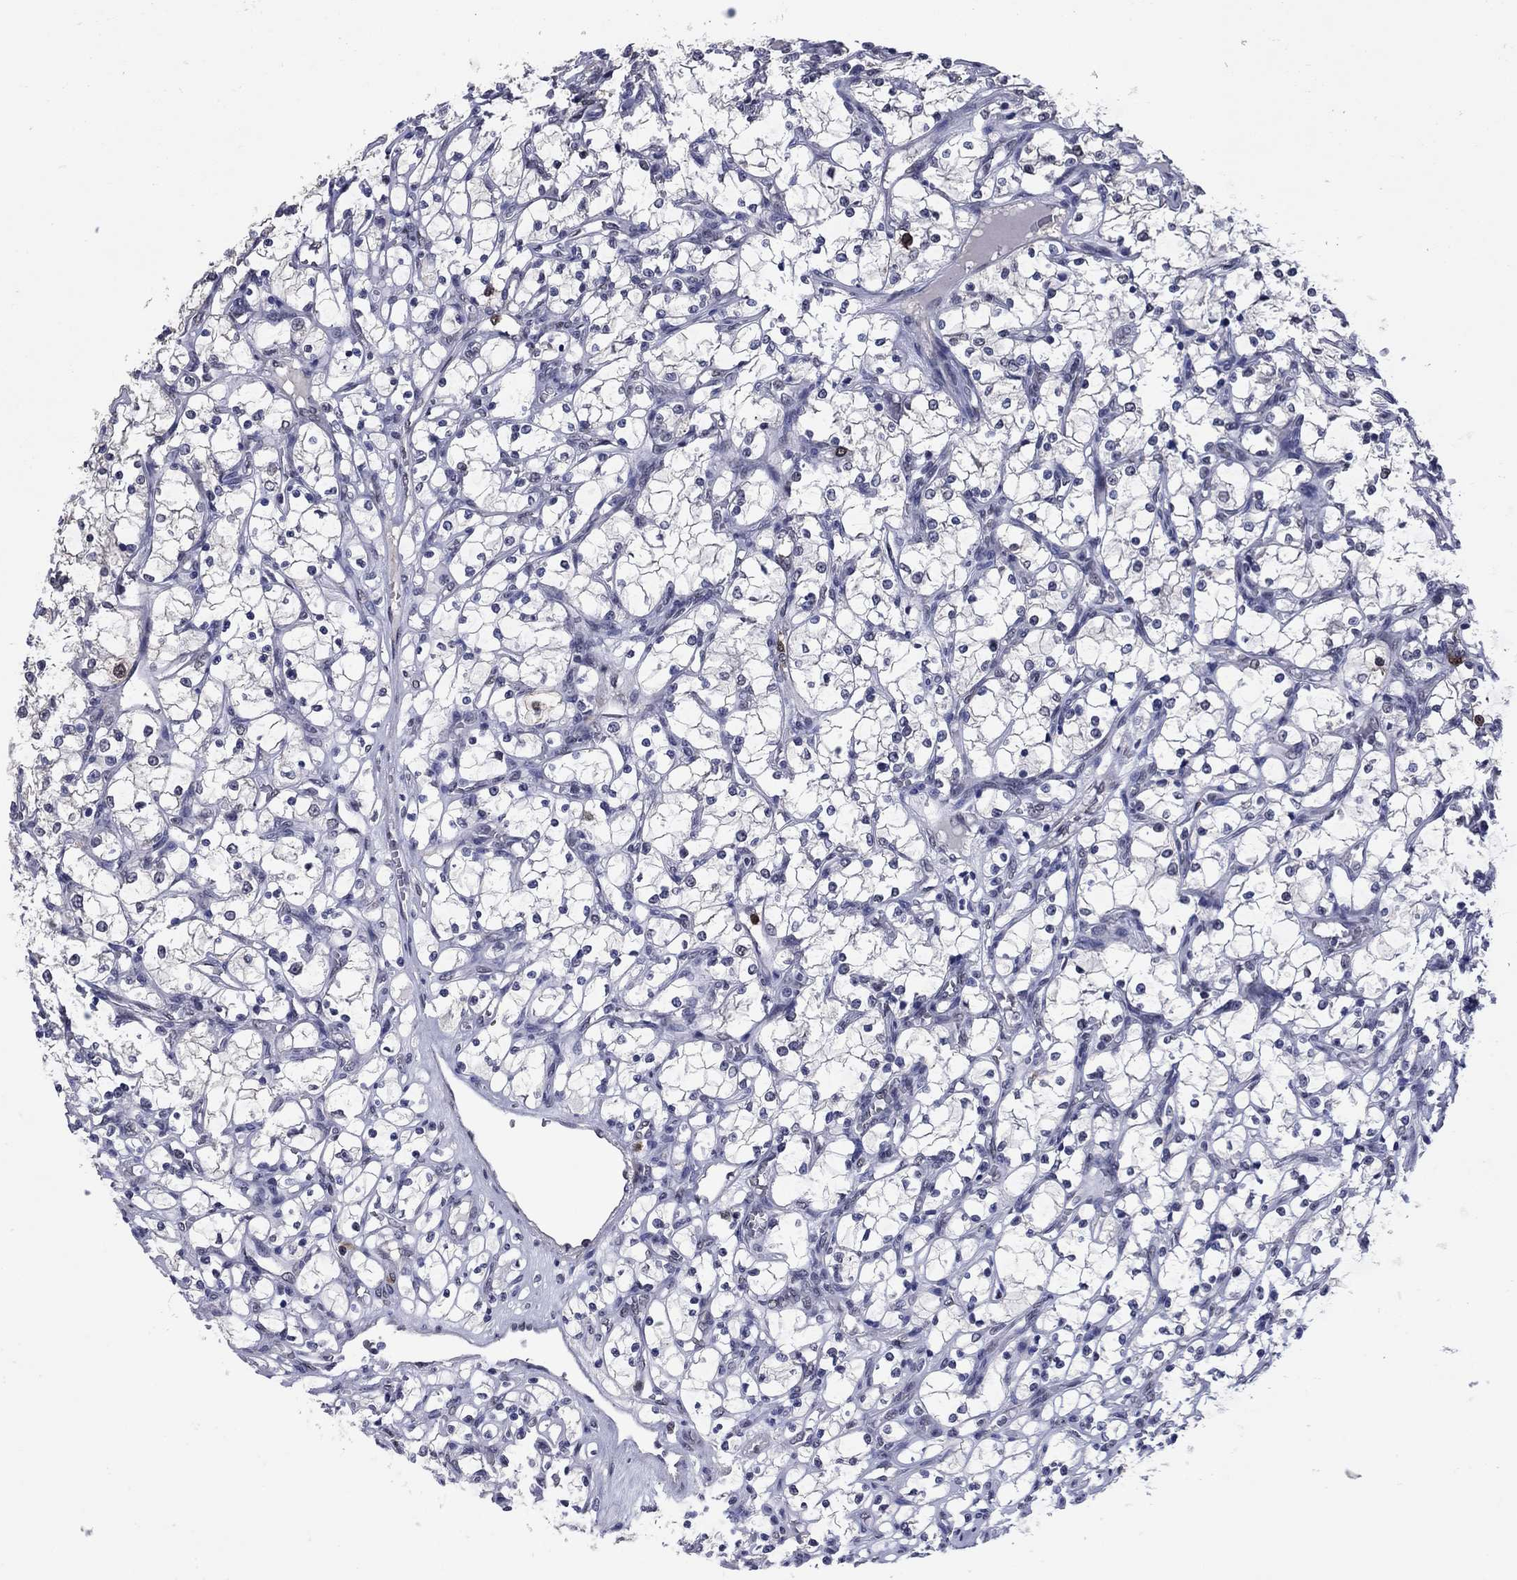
{"staining": {"intensity": "negative", "quantity": "none", "location": "none"}, "tissue": "renal cancer", "cell_type": "Tumor cells", "image_type": "cancer", "snomed": [{"axis": "morphology", "description": "Adenocarcinoma, NOS"}, {"axis": "topography", "description": "Kidney"}], "caption": "There is no significant expression in tumor cells of adenocarcinoma (renal).", "gene": "TYMS", "patient": {"sex": "female", "age": 69}}